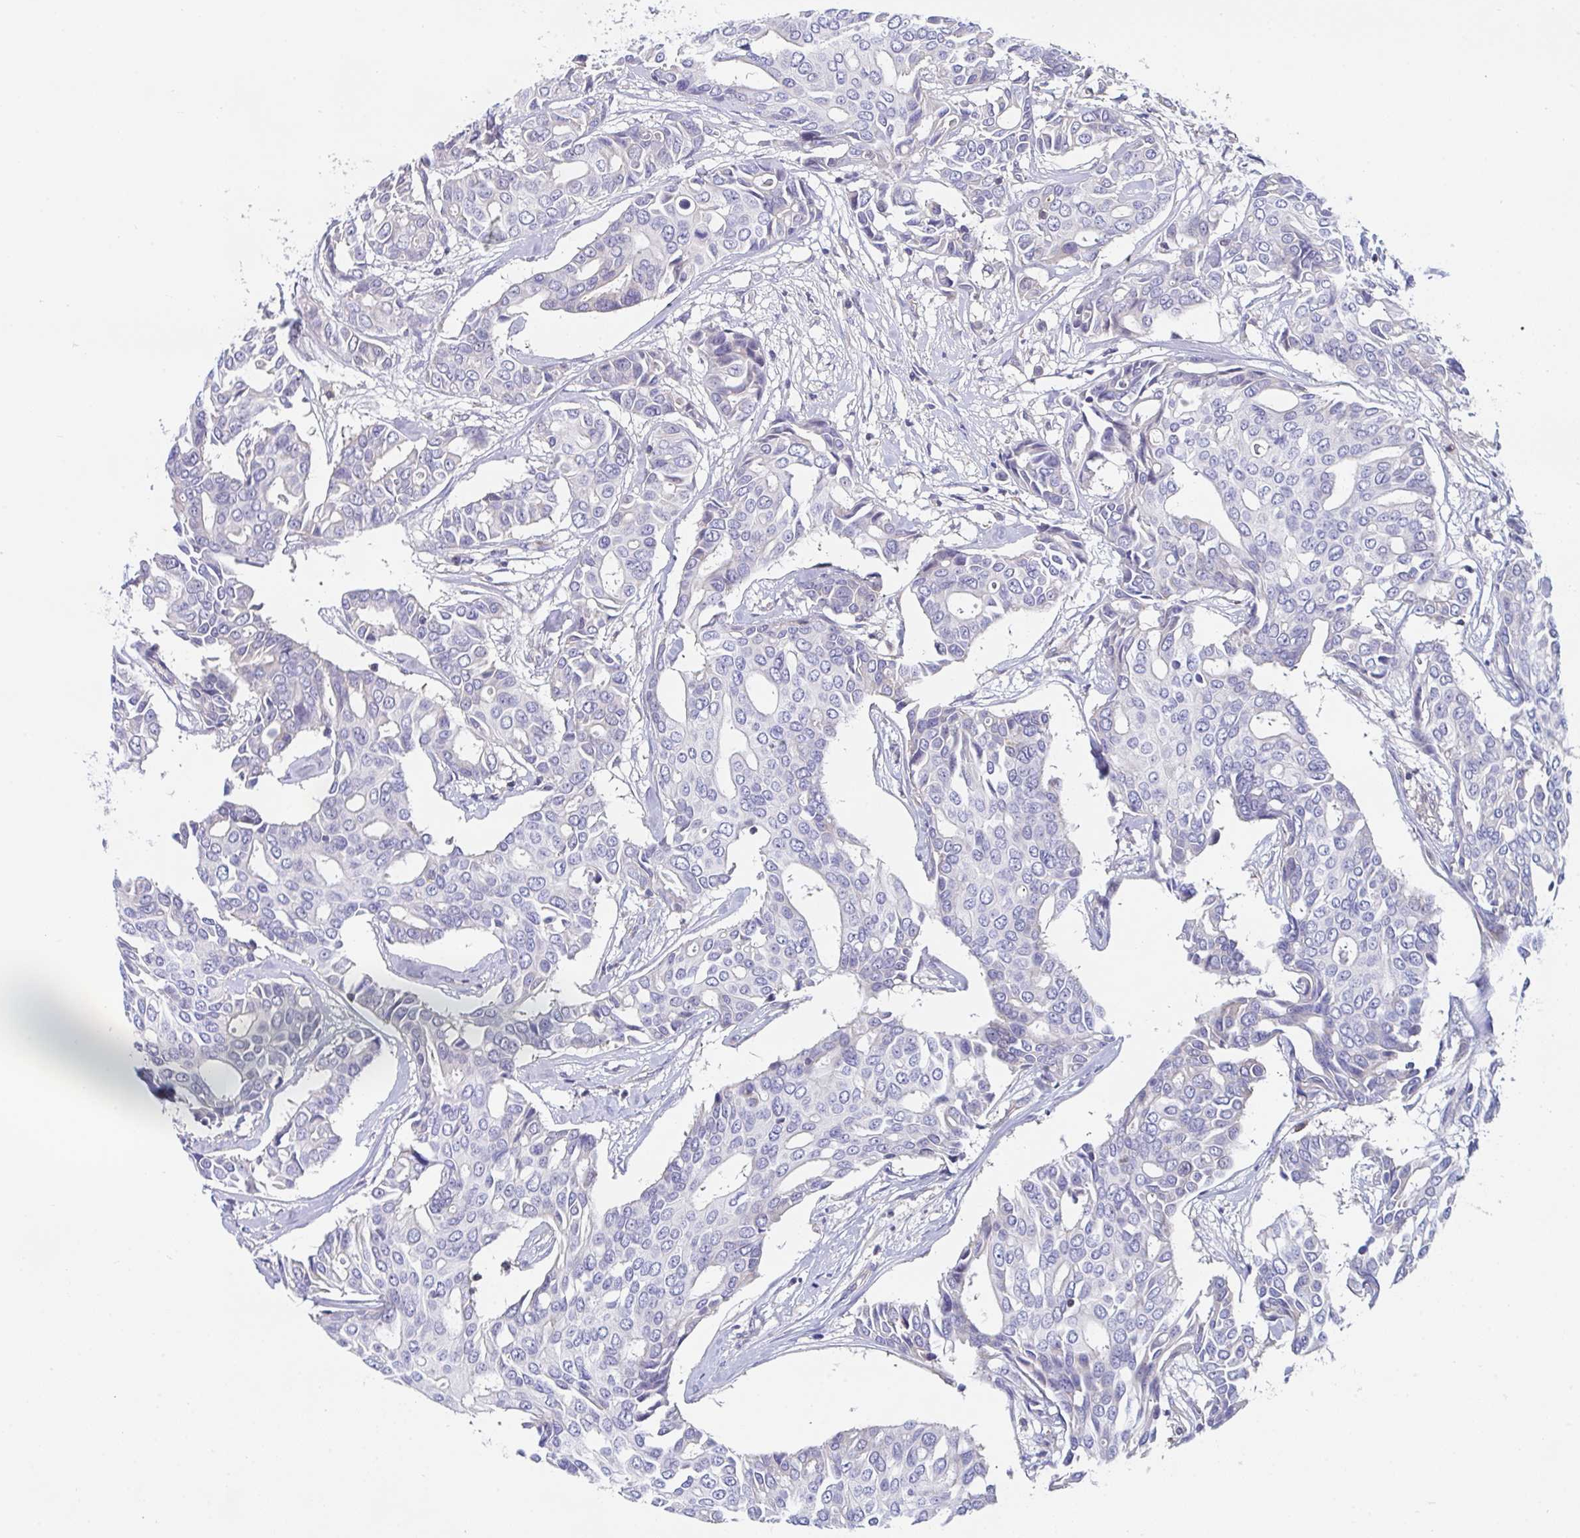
{"staining": {"intensity": "negative", "quantity": "none", "location": "none"}, "tissue": "breast cancer", "cell_type": "Tumor cells", "image_type": "cancer", "snomed": [{"axis": "morphology", "description": "Duct carcinoma"}, {"axis": "topography", "description": "Breast"}], "caption": "Breast infiltrating ductal carcinoma was stained to show a protein in brown. There is no significant staining in tumor cells.", "gene": "P2RX3", "patient": {"sex": "female", "age": 54}}